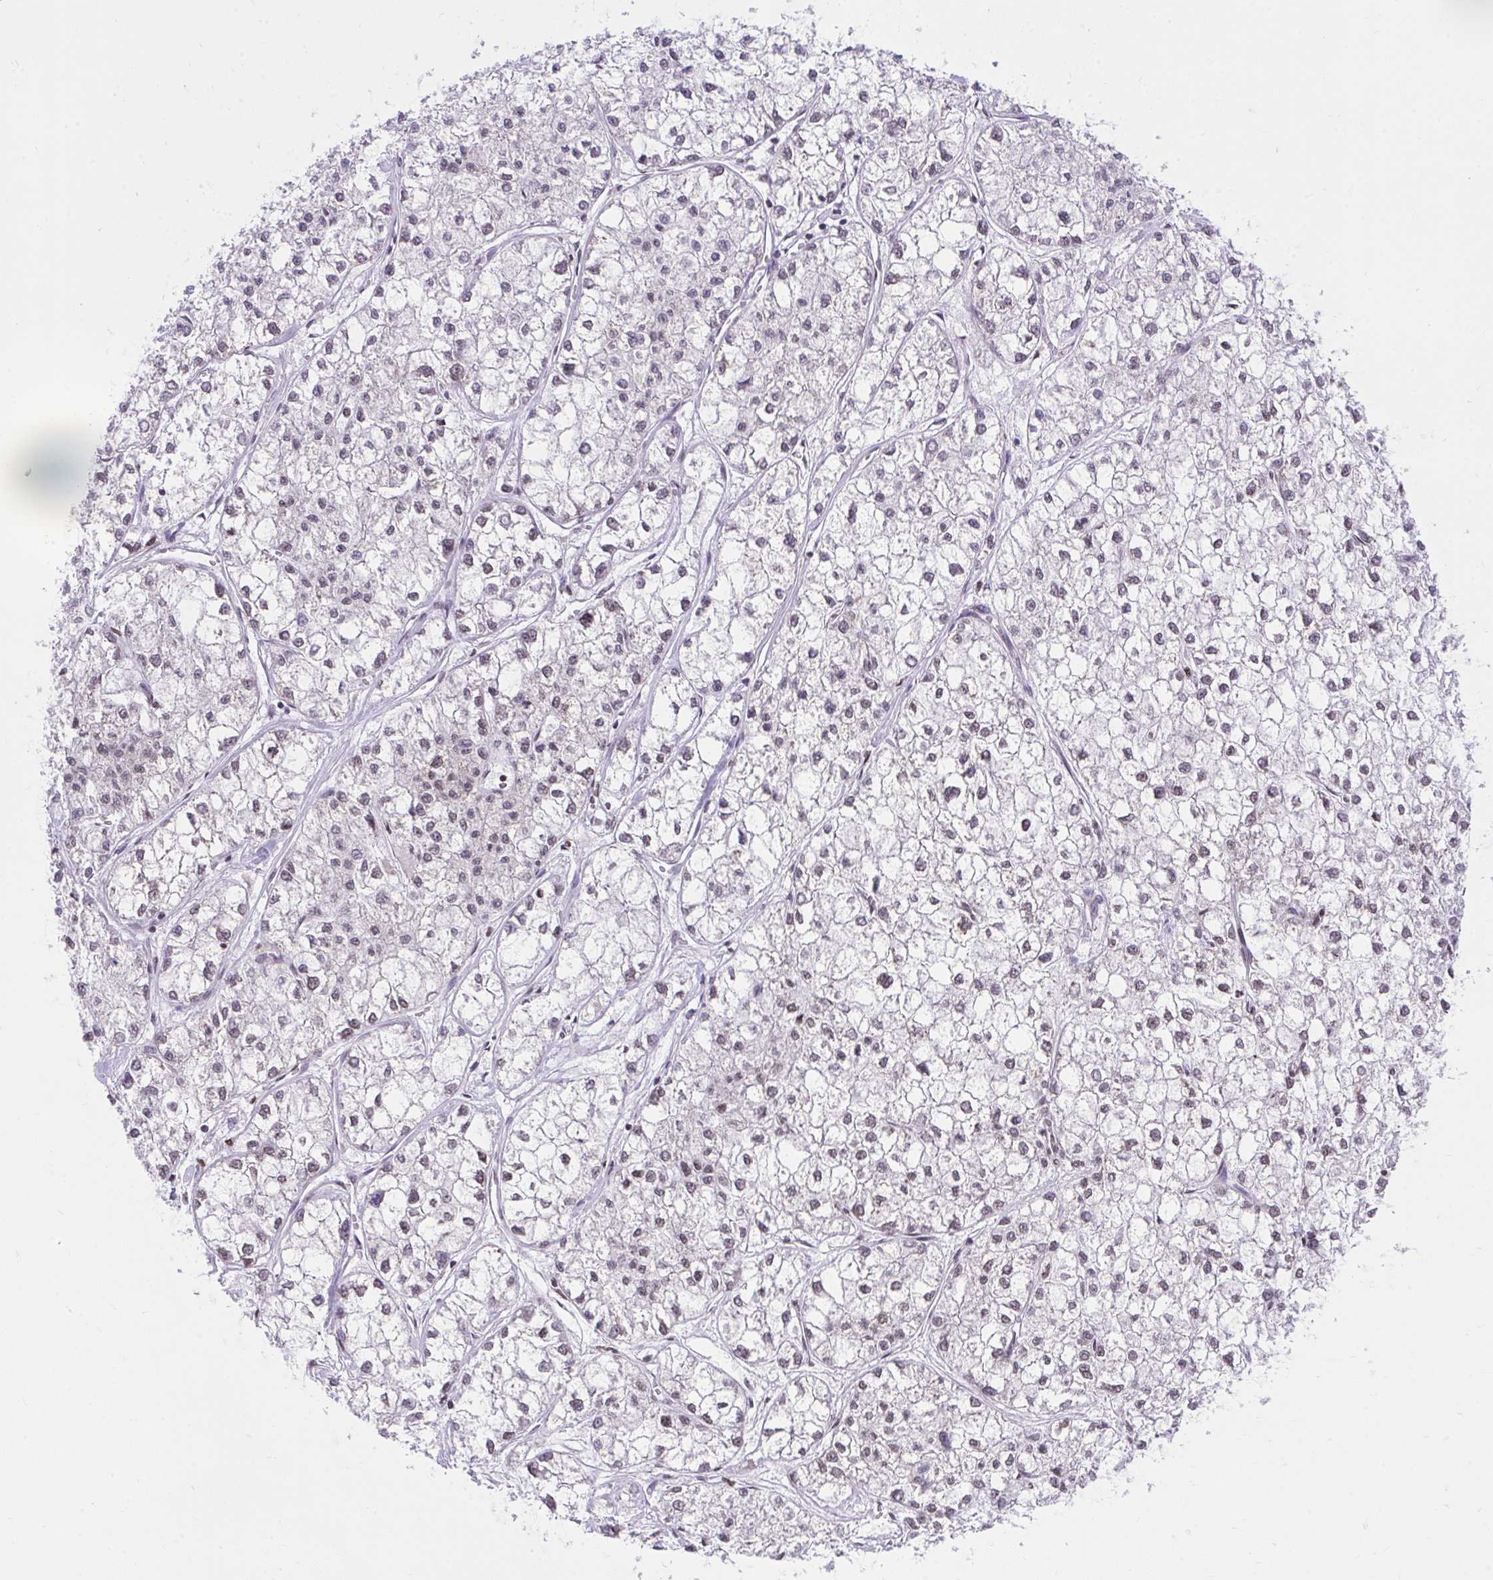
{"staining": {"intensity": "weak", "quantity": "<25%", "location": "nuclear"}, "tissue": "liver cancer", "cell_type": "Tumor cells", "image_type": "cancer", "snomed": [{"axis": "morphology", "description": "Carcinoma, Hepatocellular, NOS"}, {"axis": "topography", "description": "Liver"}], "caption": "The photomicrograph reveals no staining of tumor cells in liver cancer (hepatocellular carcinoma).", "gene": "KCNN4", "patient": {"sex": "female", "age": 43}}